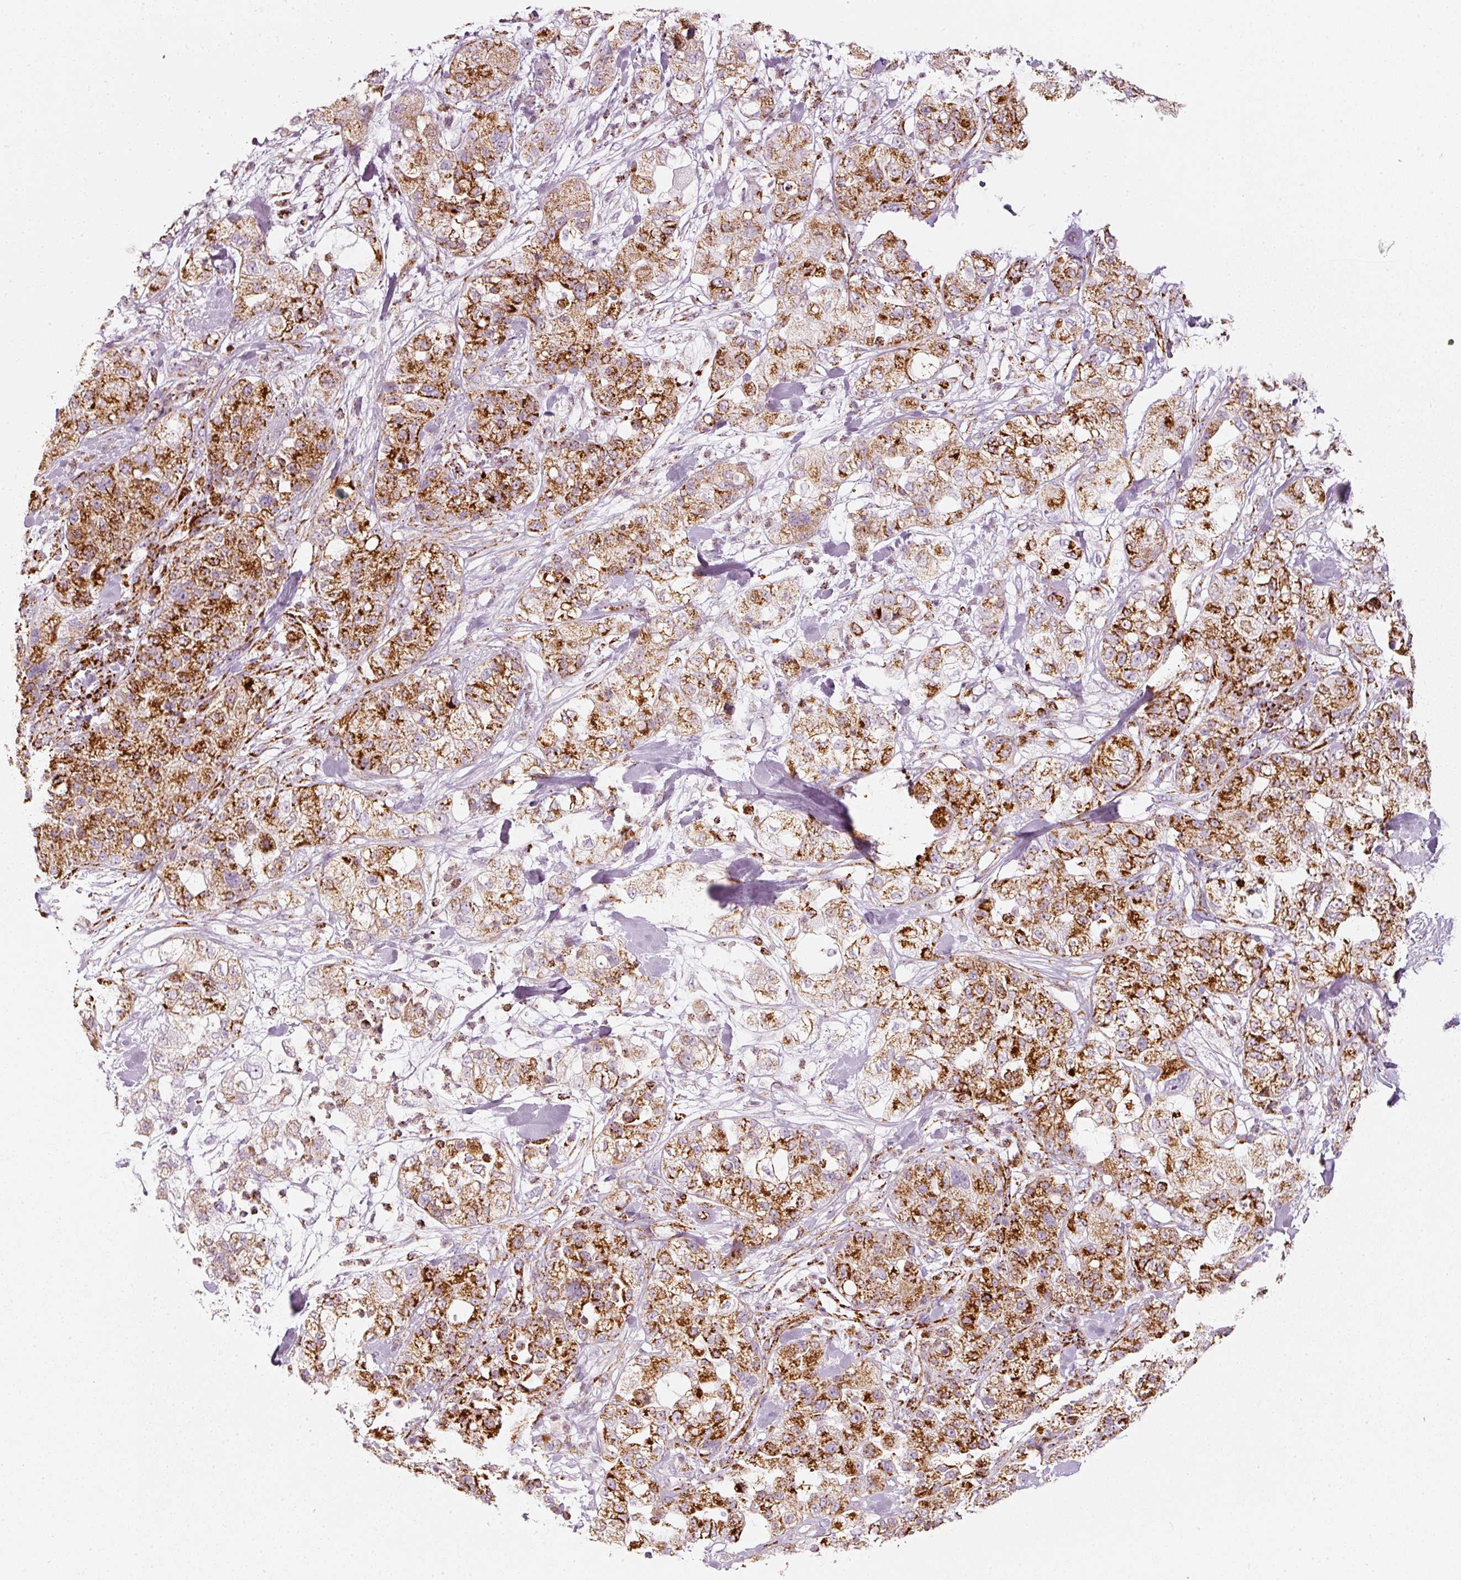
{"staining": {"intensity": "moderate", "quantity": ">75%", "location": "cytoplasmic/membranous"}, "tissue": "pancreatic cancer", "cell_type": "Tumor cells", "image_type": "cancer", "snomed": [{"axis": "morphology", "description": "Adenocarcinoma, NOS"}, {"axis": "topography", "description": "Pancreas"}], "caption": "Protein analysis of adenocarcinoma (pancreatic) tissue demonstrates moderate cytoplasmic/membranous expression in about >75% of tumor cells.", "gene": "MT-CO2", "patient": {"sex": "female", "age": 78}}